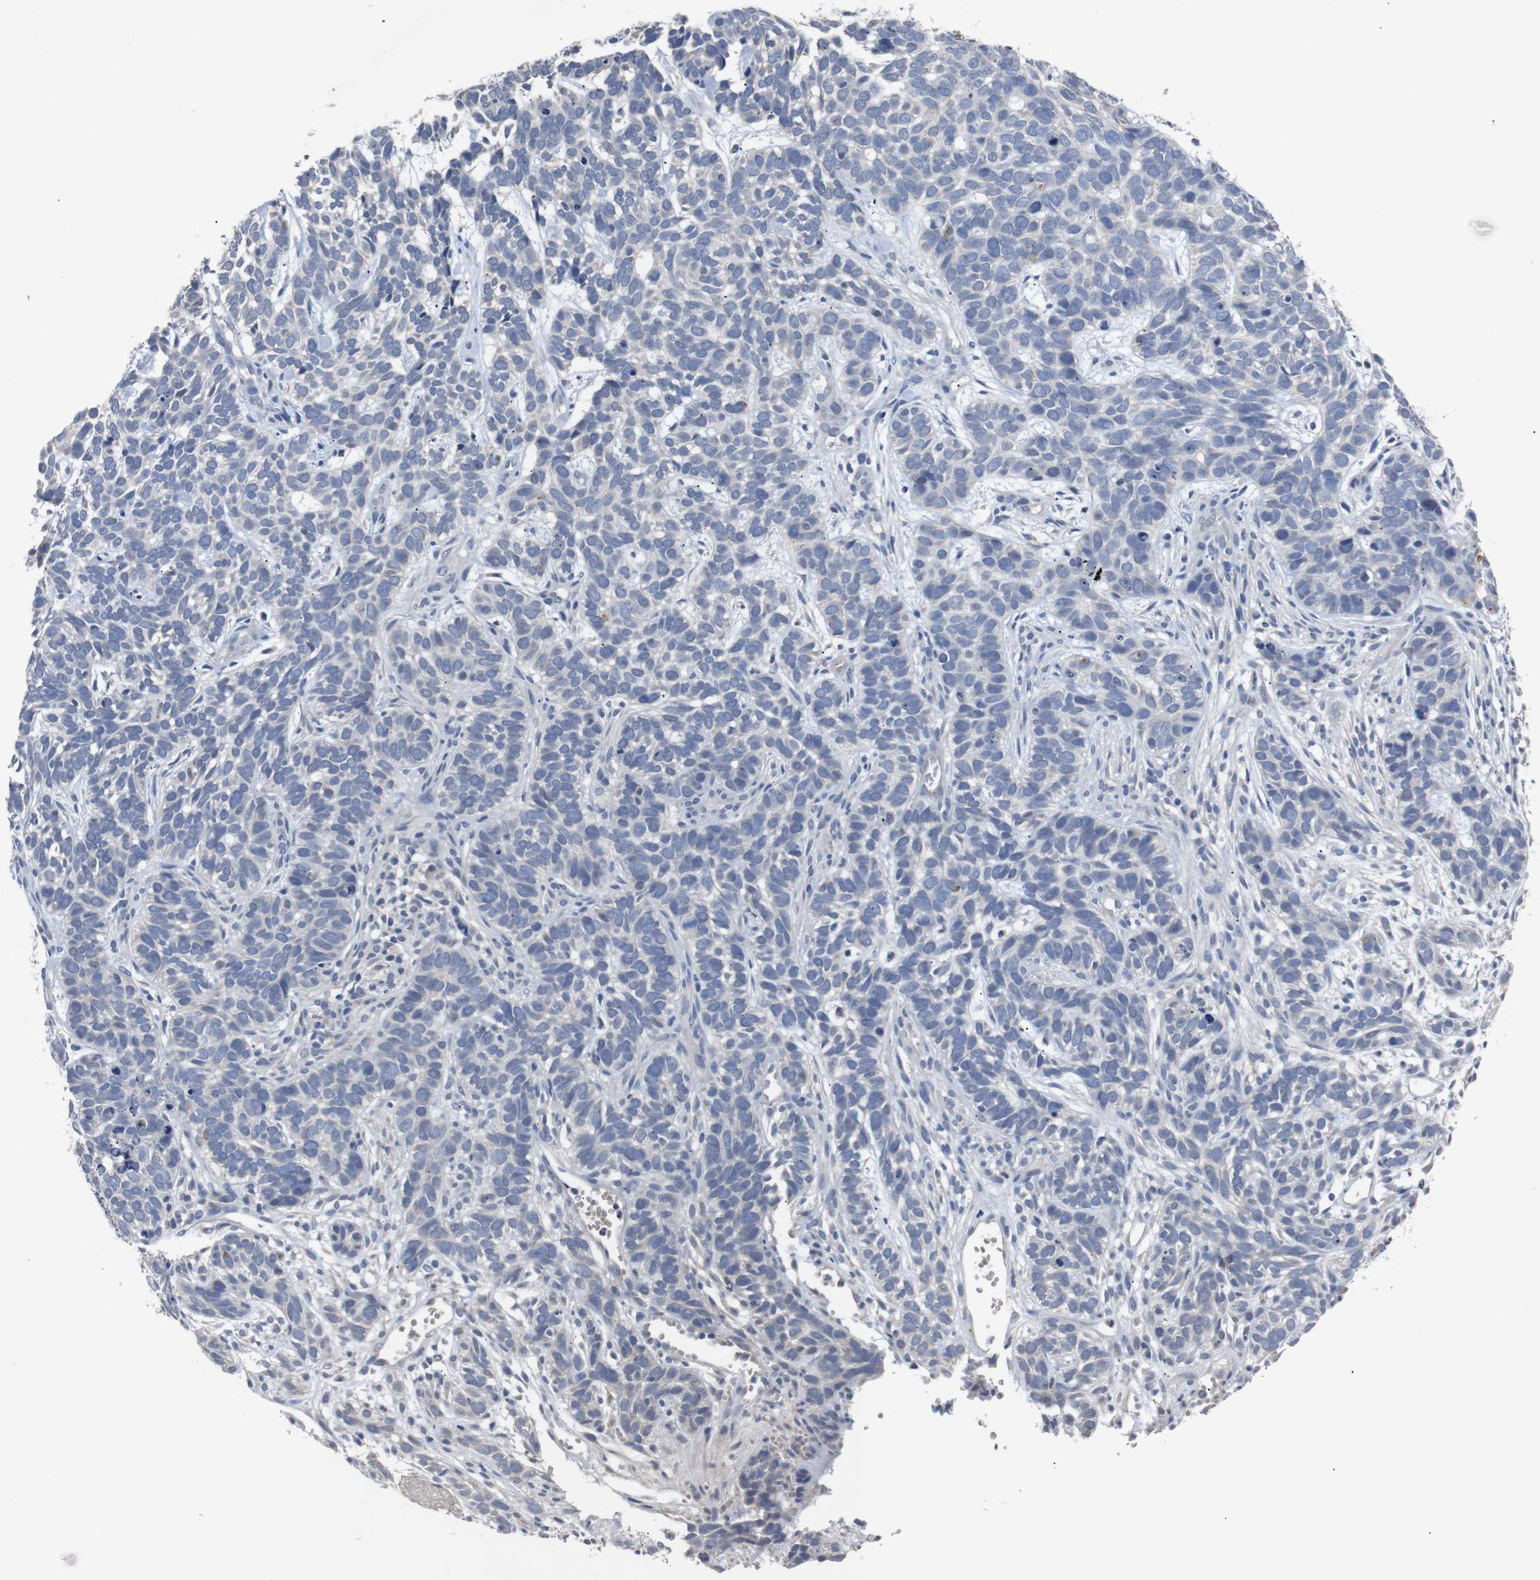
{"staining": {"intensity": "negative", "quantity": "none", "location": "none"}, "tissue": "skin cancer", "cell_type": "Tumor cells", "image_type": "cancer", "snomed": [{"axis": "morphology", "description": "Basal cell carcinoma"}, {"axis": "topography", "description": "Skin"}], "caption": "DAB (3,3'-diaminobenzidine) immunohistochemical staining of human skin cancer (basal cell carcinoma) shows no significant positivity in tumor cells.", "gene": "HNF1A", "patient": {"sex": "male", "age": 87}}